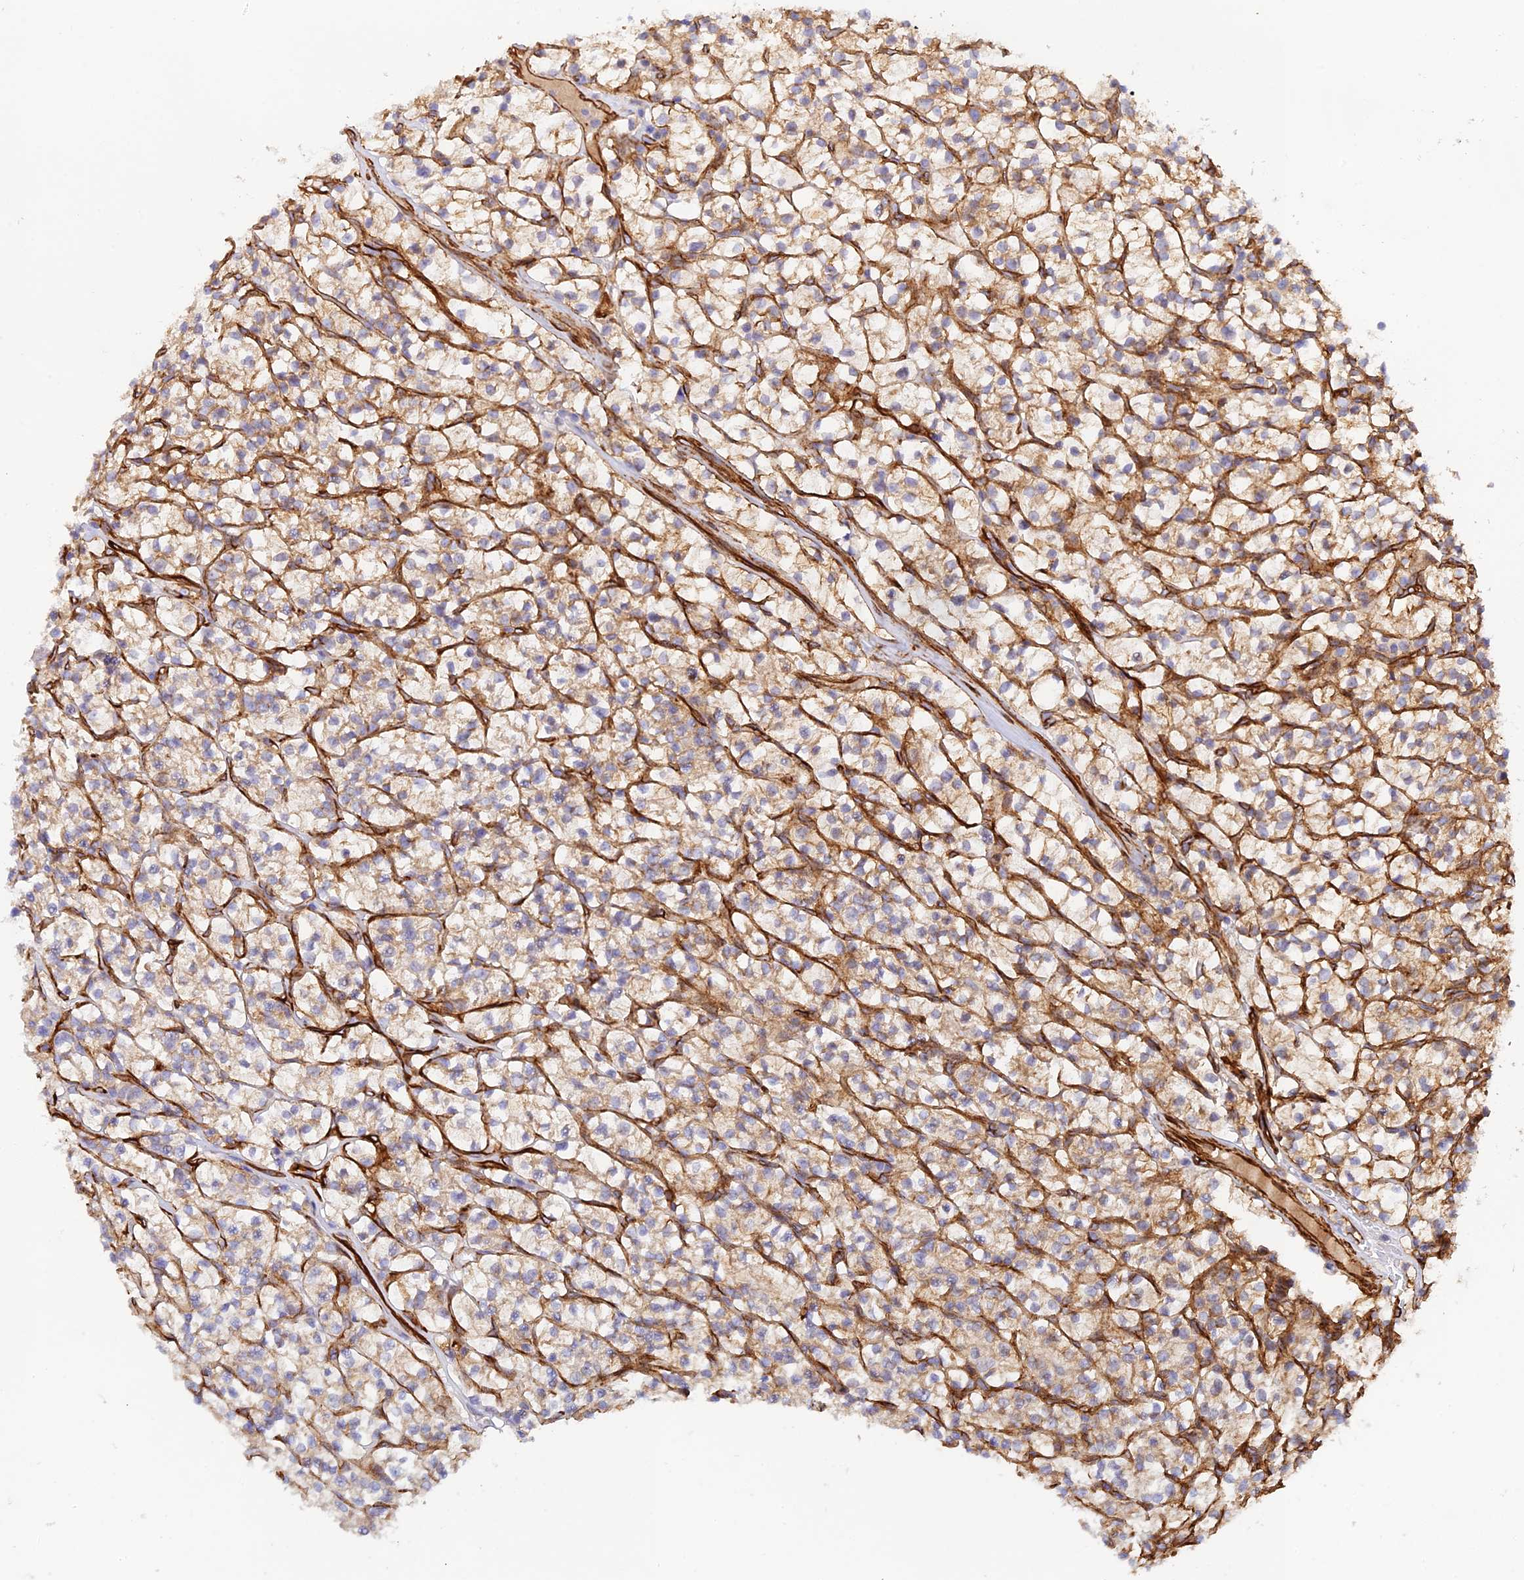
{"staining": {"intensity": "weak", "quantity": ">75%", "location": "cytoplasmic/membranous"}, "tissue": "renal cancer", "cell_type": "Tumor cells", "image_type": "cancer", "snomed": [{"axis": "morphology", "description": "Adenocarcinoma, NOS"}, {"axis": "topography", "description": "Kidney"}], "caption": "Approximately >75% of tumor cells in human renal cancer (adenocarcinoma) reveal weak cytoplasmic/membranous protein expression as visualized by brown immunohistochemical staining.", "gene": "MYO9A", "patient": {"sex": "female", "age": 64}}